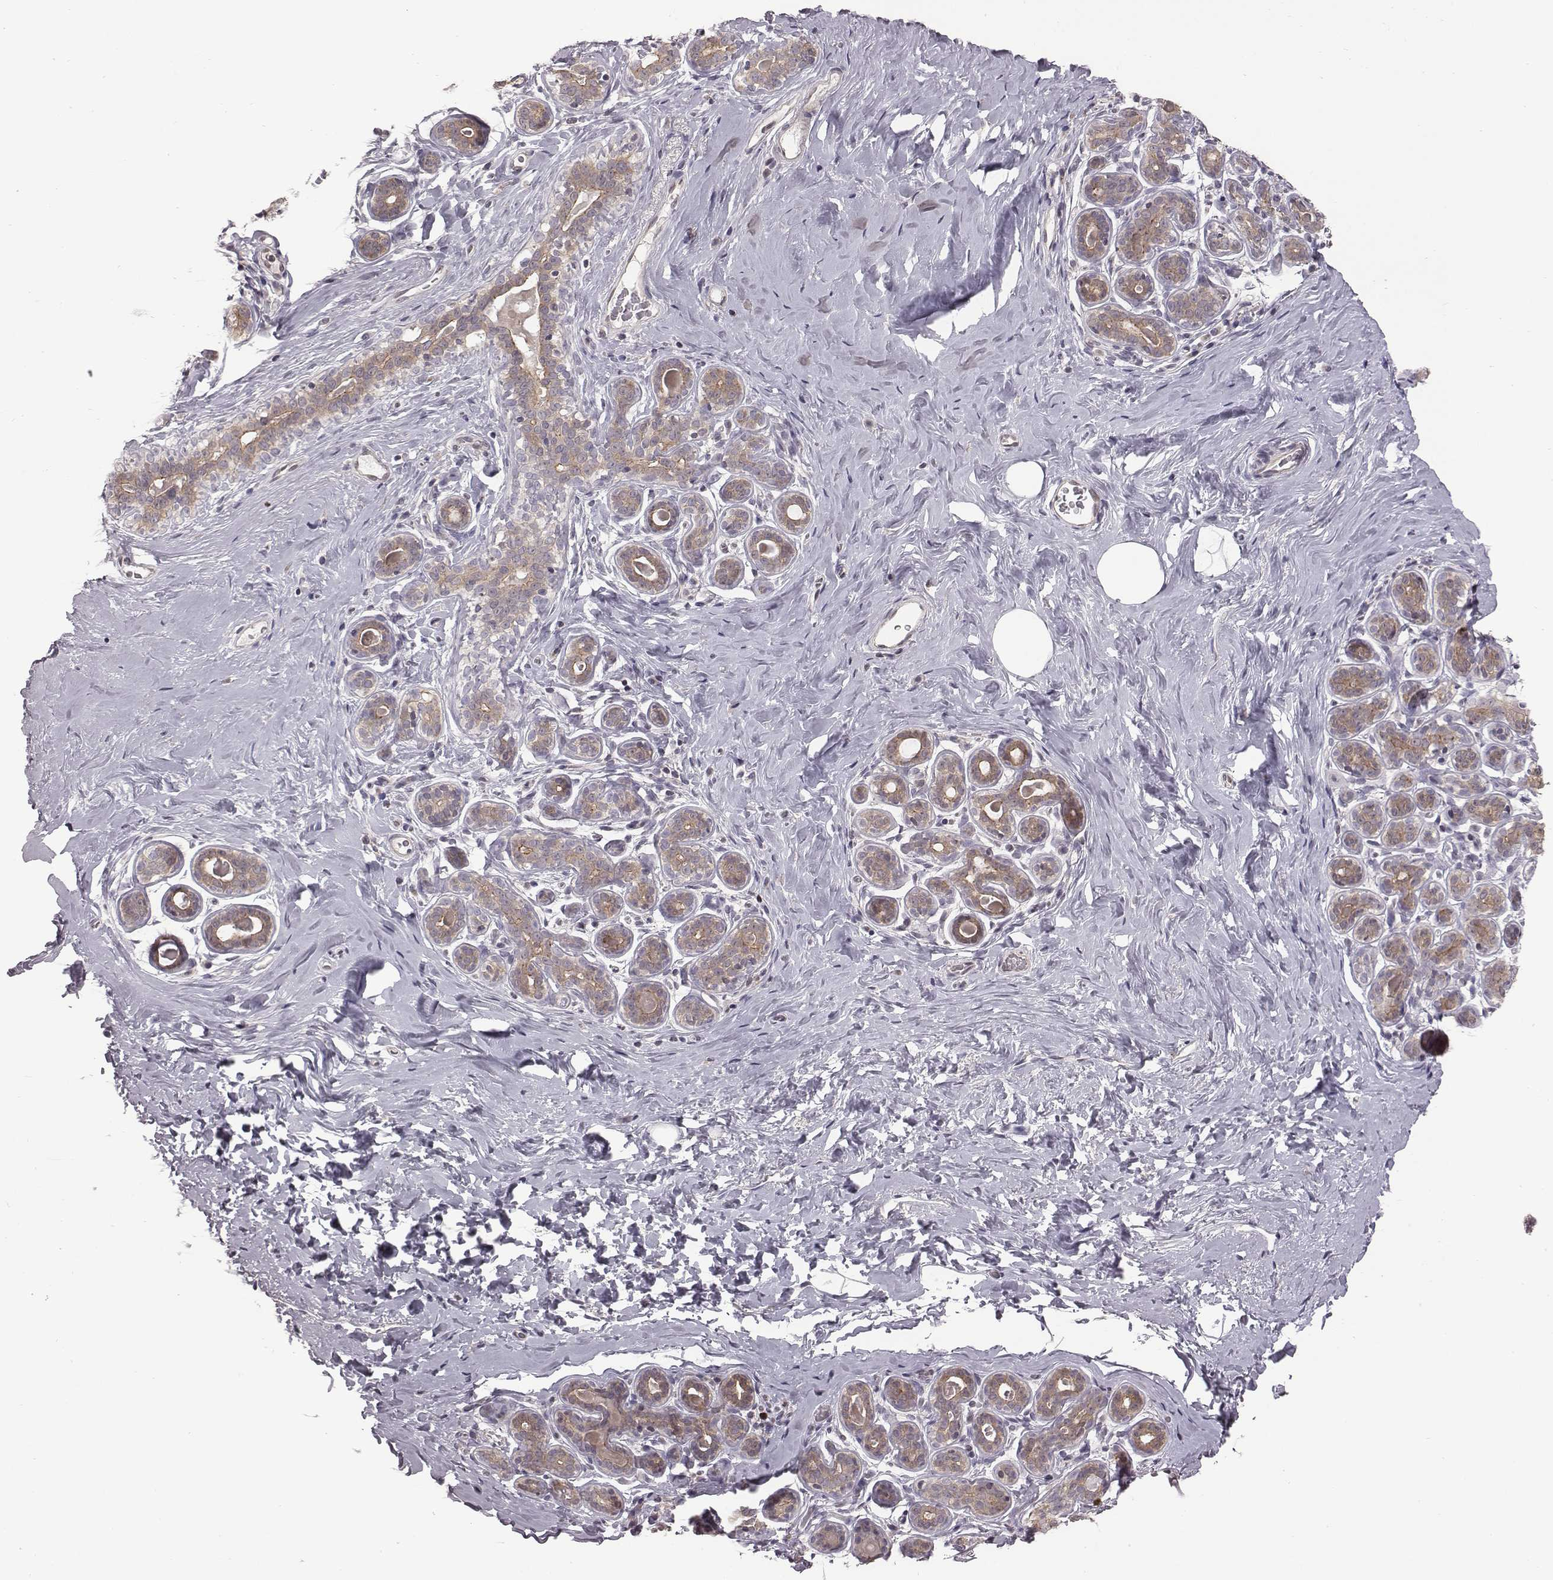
{"staining": {"intensity": "negative", "quantity": "none", "location": "none"}, "tissue": "breast", "cell_type": "Adipocytes", "image_type": "normal", "snomed": [{"axis": "morphology", "description": "Normal tissue, NOS"}, {"axis": "topography", "description": "Skin"}, {"axis": "topography", "description": "Breast"}], "caption": "This is a photomicrograph of immunohistochemistry (IHC) staining of normal breast, which shows no expression in adipocytes.", "gene": "BICDL1", "patient": {"sex": "female", "age": 43}}